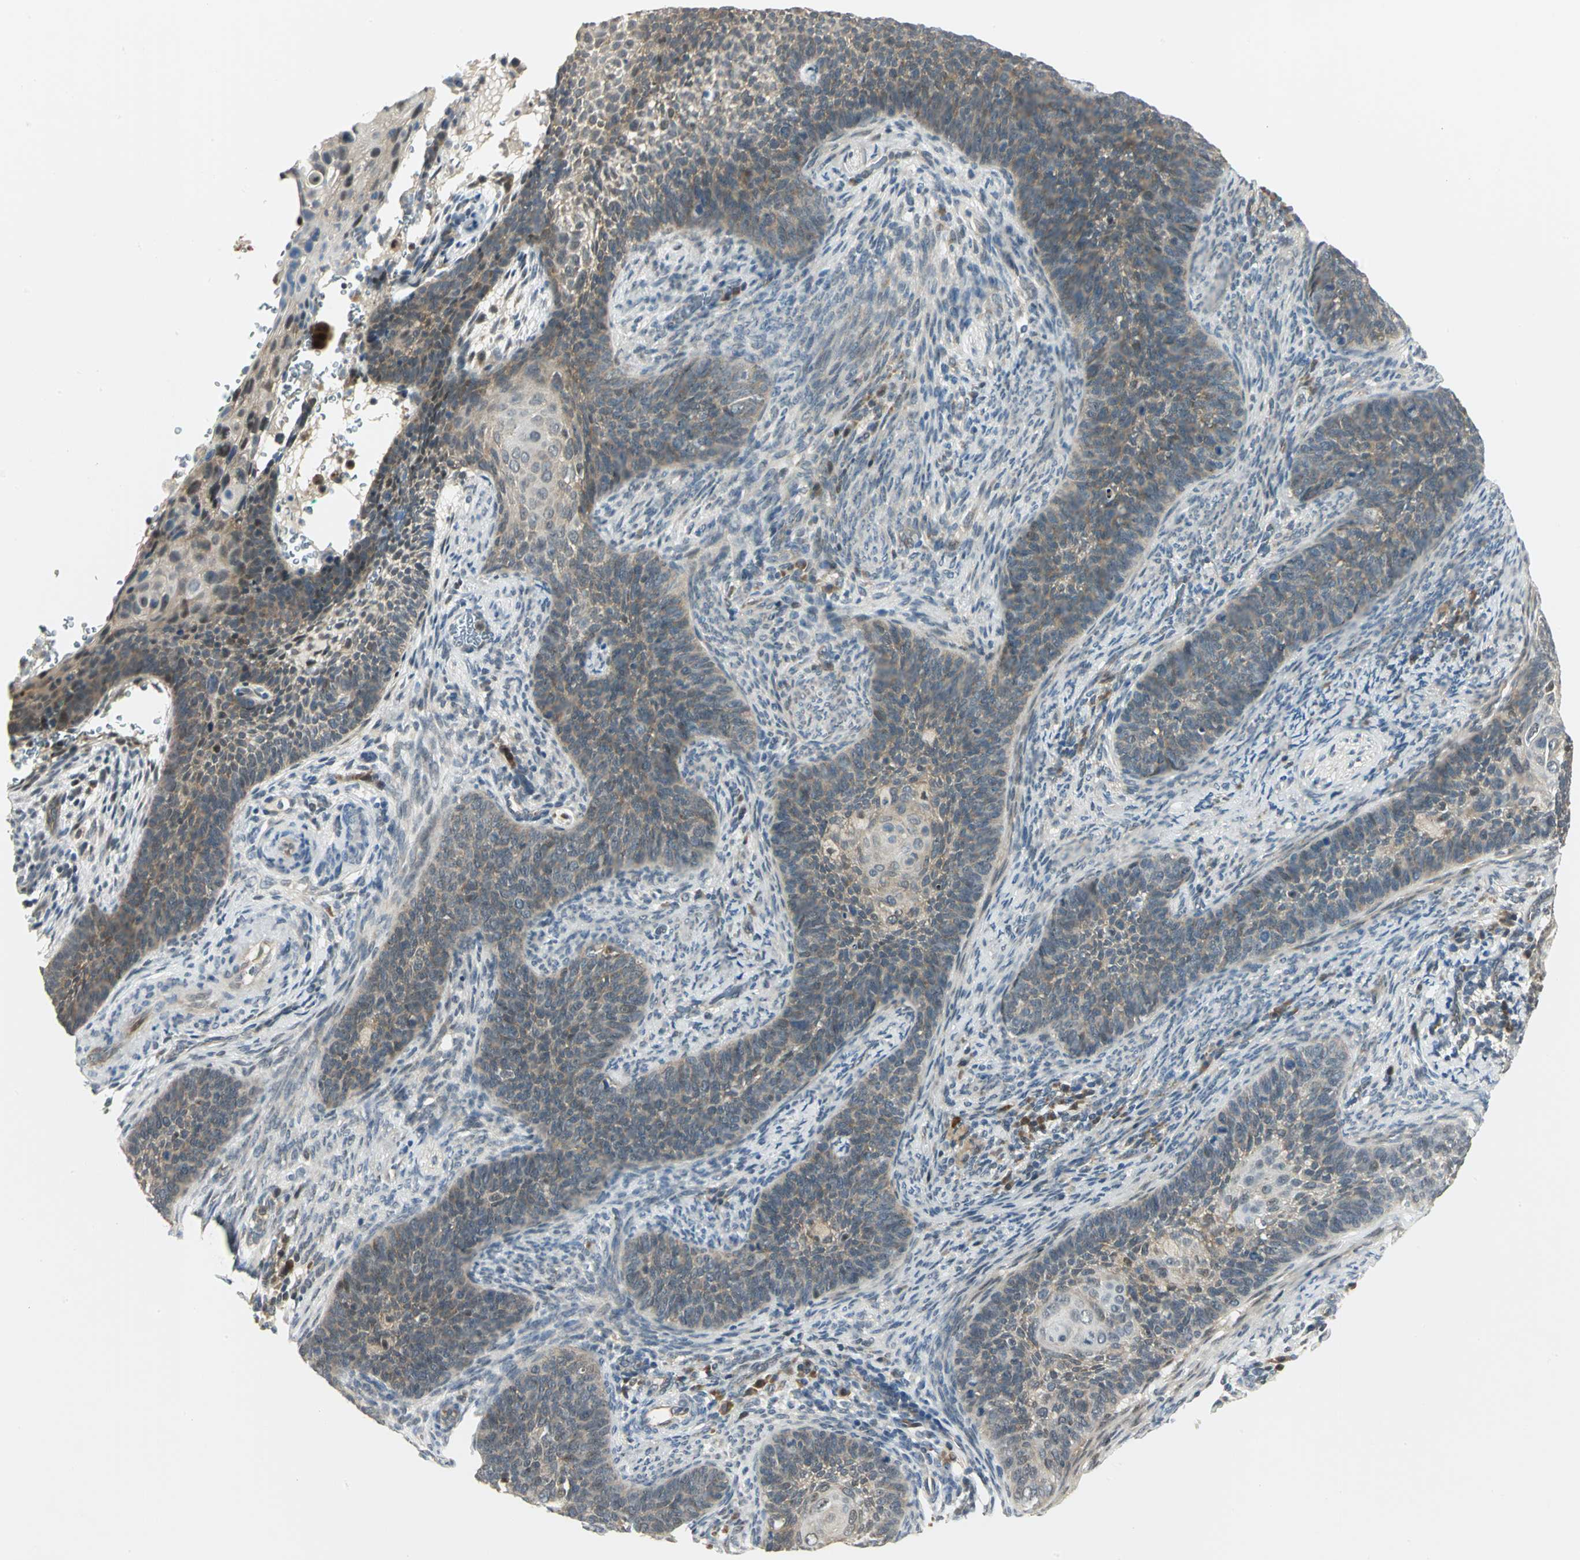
{"staining": {"intensity": "weak", "quantity": ">75%", "location": "cytoplasmic/membranous"}, "tissue": "cervical cancer", "cell_type": "Tumor cells", "image_type": "cancer", "snomed": [{"axis": "morphology", "description": "Squamous cell carcinoma, NOS"}, {"axis": "topography", "description": "Cervix"}], "caption": "A high-resolution micrograph shows immunohistochemistry (IHC) staining of squamous cell carcinoma (cervical), which shows weak cytoplasmic/membranous expression in approximately >75% of tumor cells.", "gene": "PSMC4", "patient": {"sex": "female", "age": 33}}